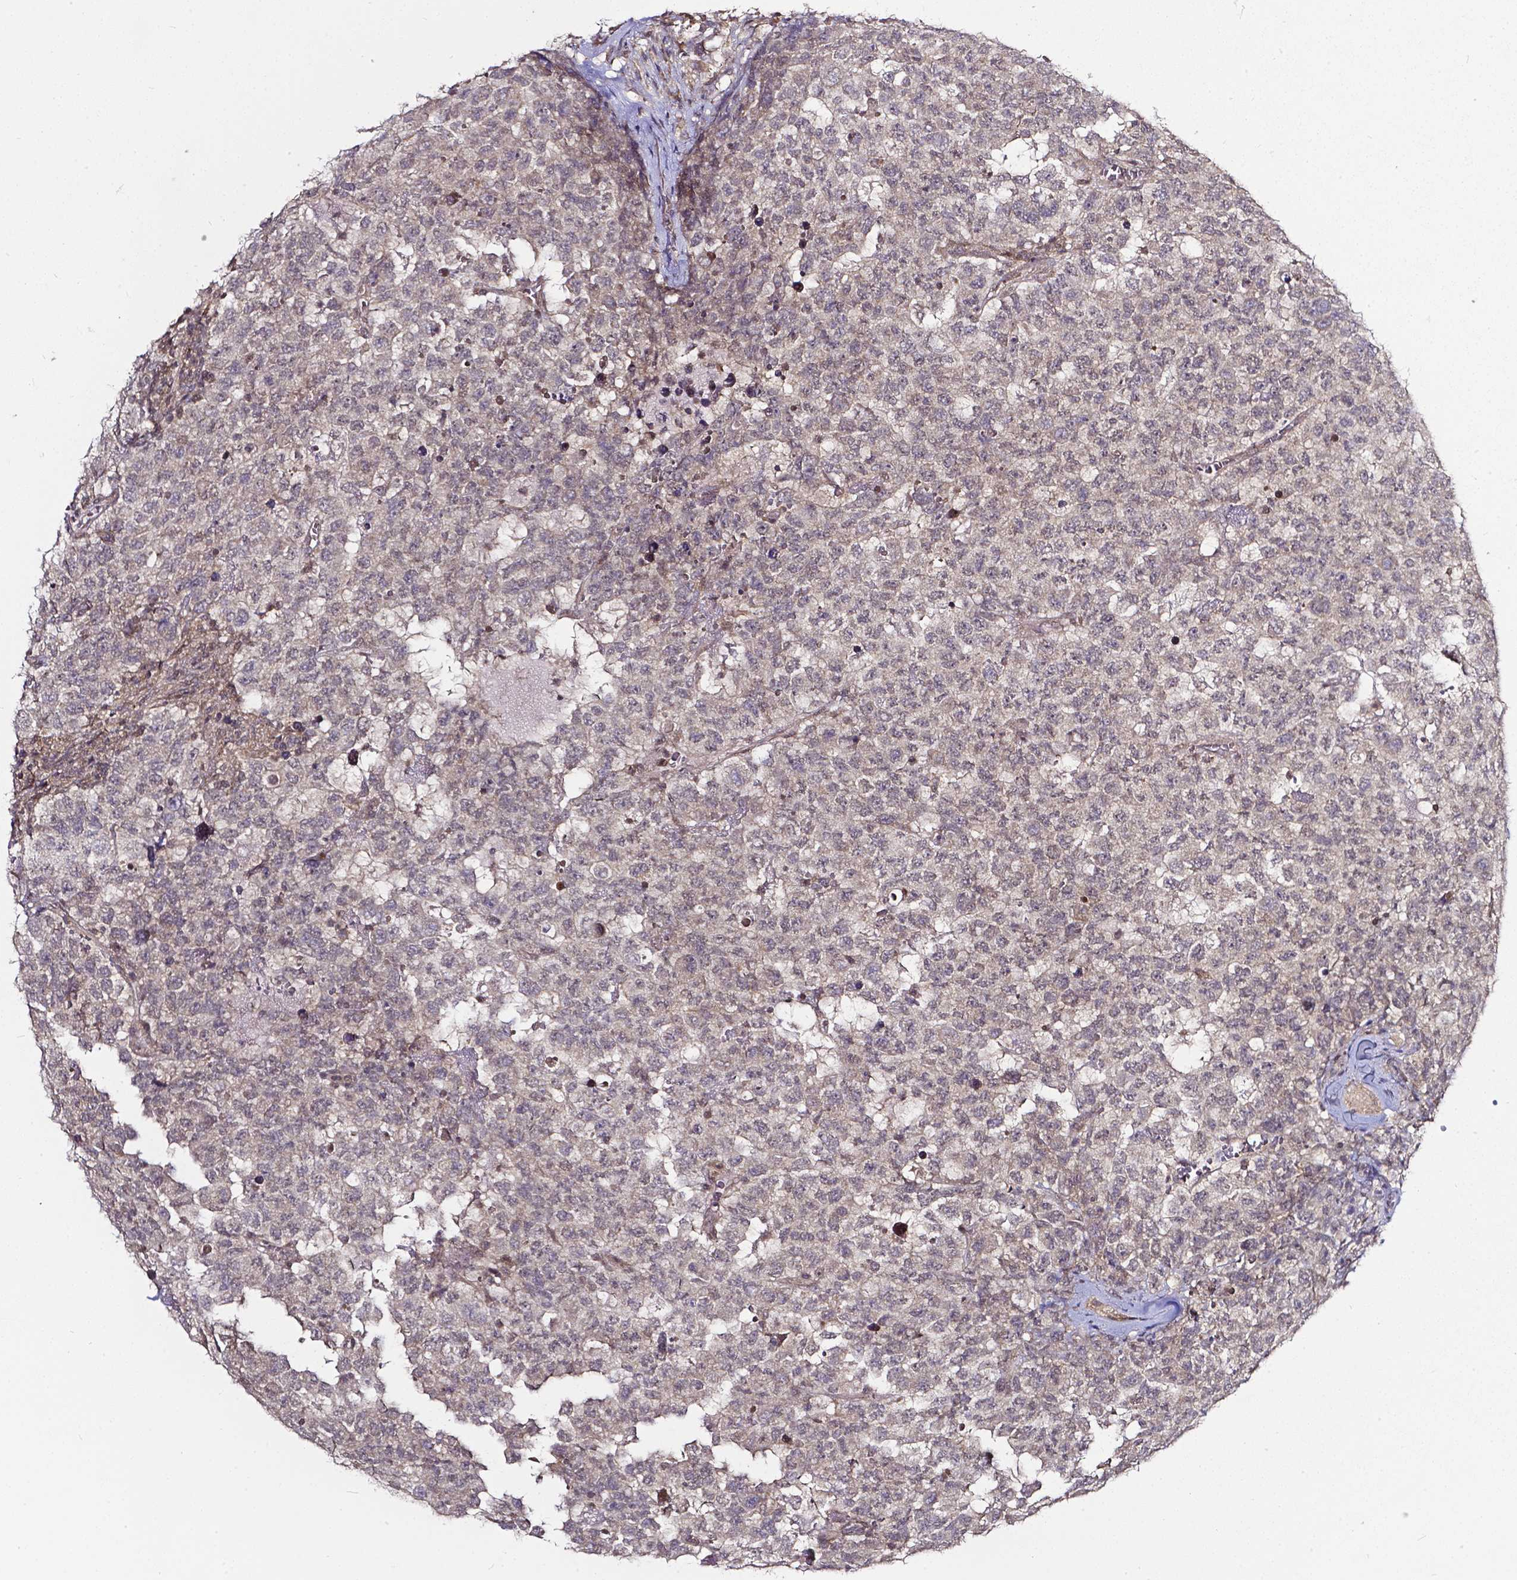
{"staining": {"intensity": "negative", "quantity": "none", "location": "none"}, "tissue": "testis cancer", "cell_type": "Tumor cells", "image_type": "cancer", "snomed": [{"axis": "morphology", "description": "Carcinoma, Embryonal, NOS"}, {"axis": "topography", "description": "Testis"}], "caption": "Immunohistochemistry (IHC) image of neoplastic tissue: testis cancer (embryonal carcinoma) stained with DAB (3,3'-diaminobenzidine) displays no significant protein staining in tumor cells. The staining was performed using DAB (3,3'-diaminobenzidine) to visualize the protein expression in brown, while the nuclei were stained in blue with hematoxylin (Magnification: 20x).", "gene": "OTUB1", "patient": {"sex": "male", "age": 23}}